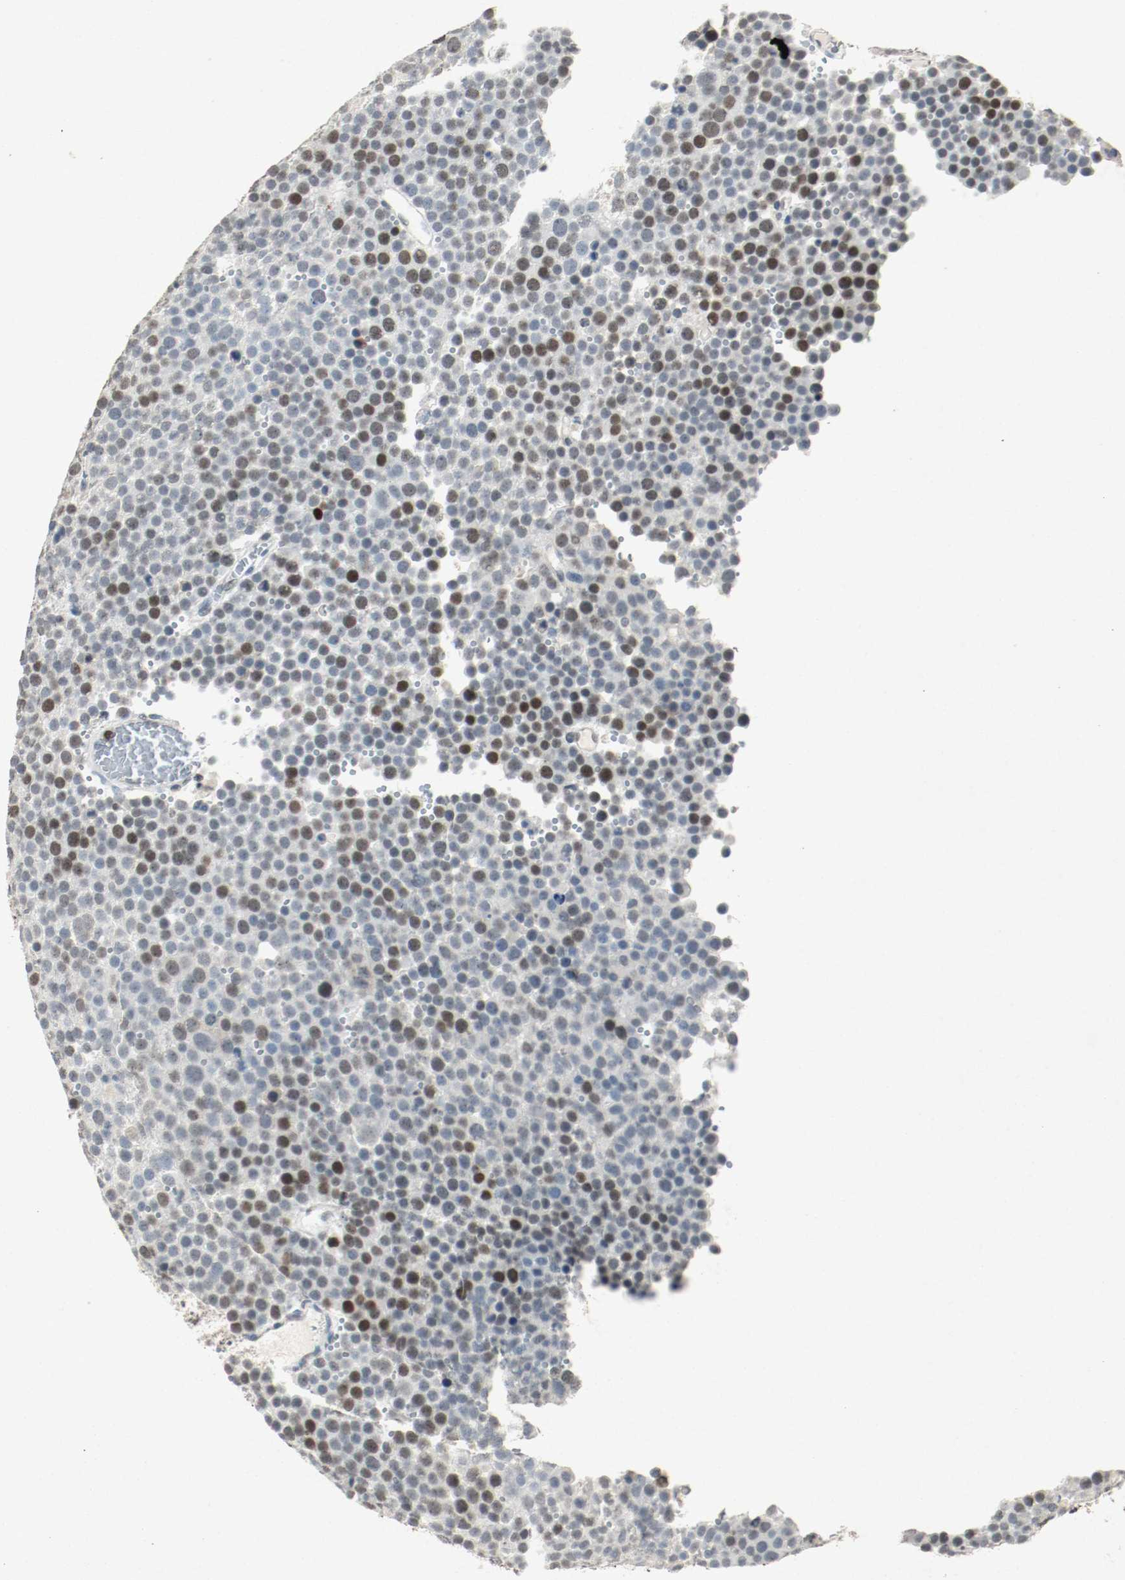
{"staining": {"intensity": "strong", "quantity": "25%-75%", "location": "nuclear"}, "tissue": "testis cancer", "cell_type": "Tumor cells", "image_type": "cancer", "snomed": [{"axis": "morphology", "description": "Seminoma, NOS"}, {"axis": "topography", "description": "Testis"}], "caption": "Immunohistochemical staining of human seminoma (testis) demonstrates strong nuclear protein expression in about 25%-75% of tumor cells. Immunohistochemistry (ihc) stains the protein of interest in brown and the nuclei are stained blue.", "gene": "DNMT1", "patient": {"sex": "male", "age": 71}}